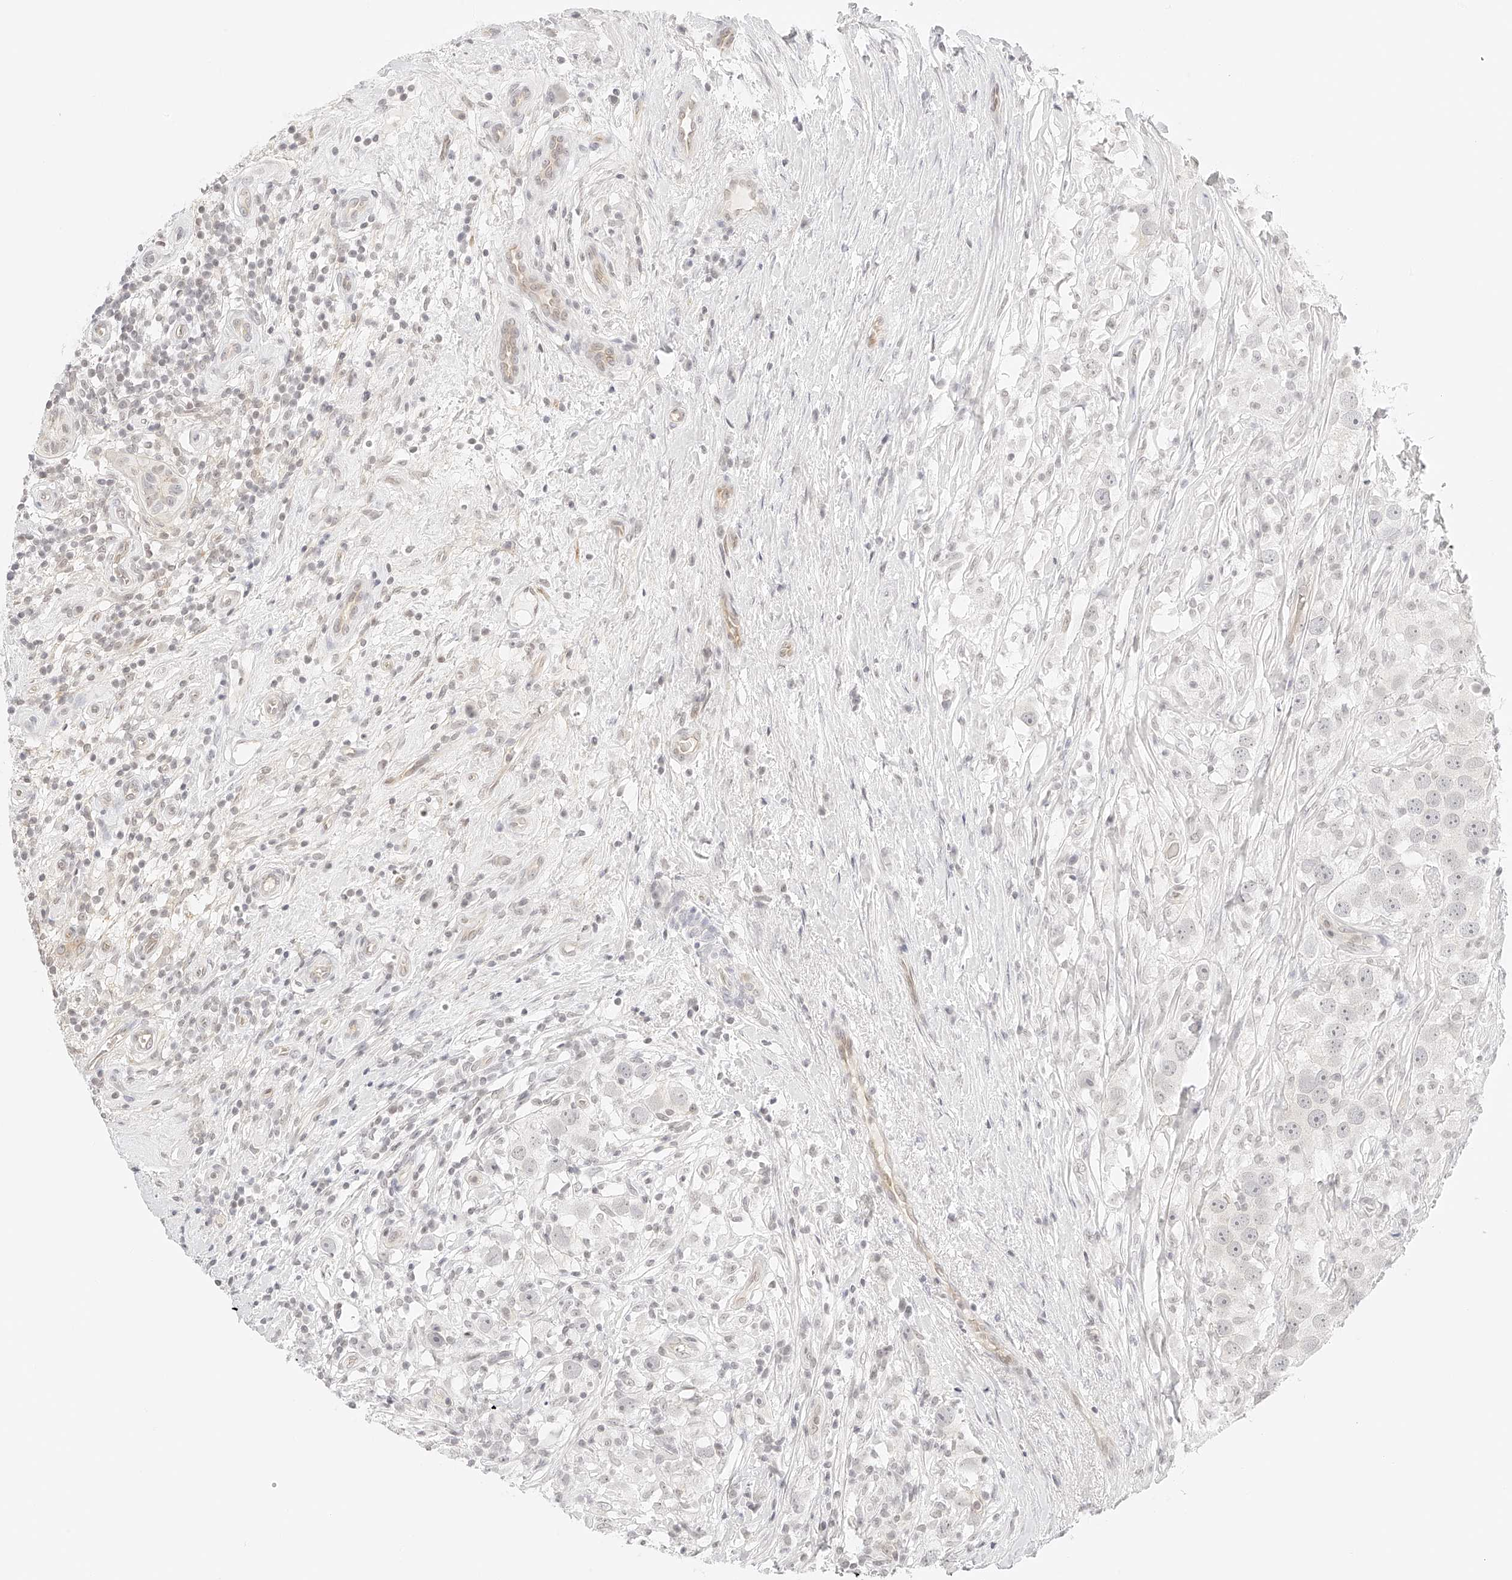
{"staining": {"intensity": "negative", "quantity": "none", "location": "none"}, "tissue": "testis cancer", "cell_type": "Tumor cells", "image_type": "cancer", "snomed": [{"axis": "morphology", "description": "Seminoma, NOS"}, {"axis": "topography", "description": "Testis"}], "caption": "Micrograph shows no significant protein staining in tumor cells of testis cancer. (Brightfield microscopy of DAB (3,3'-diaminobenzidine) IHC at high magnification).", "gene": "ZFP69", "patient": {"sex": "male", "age": 49}}